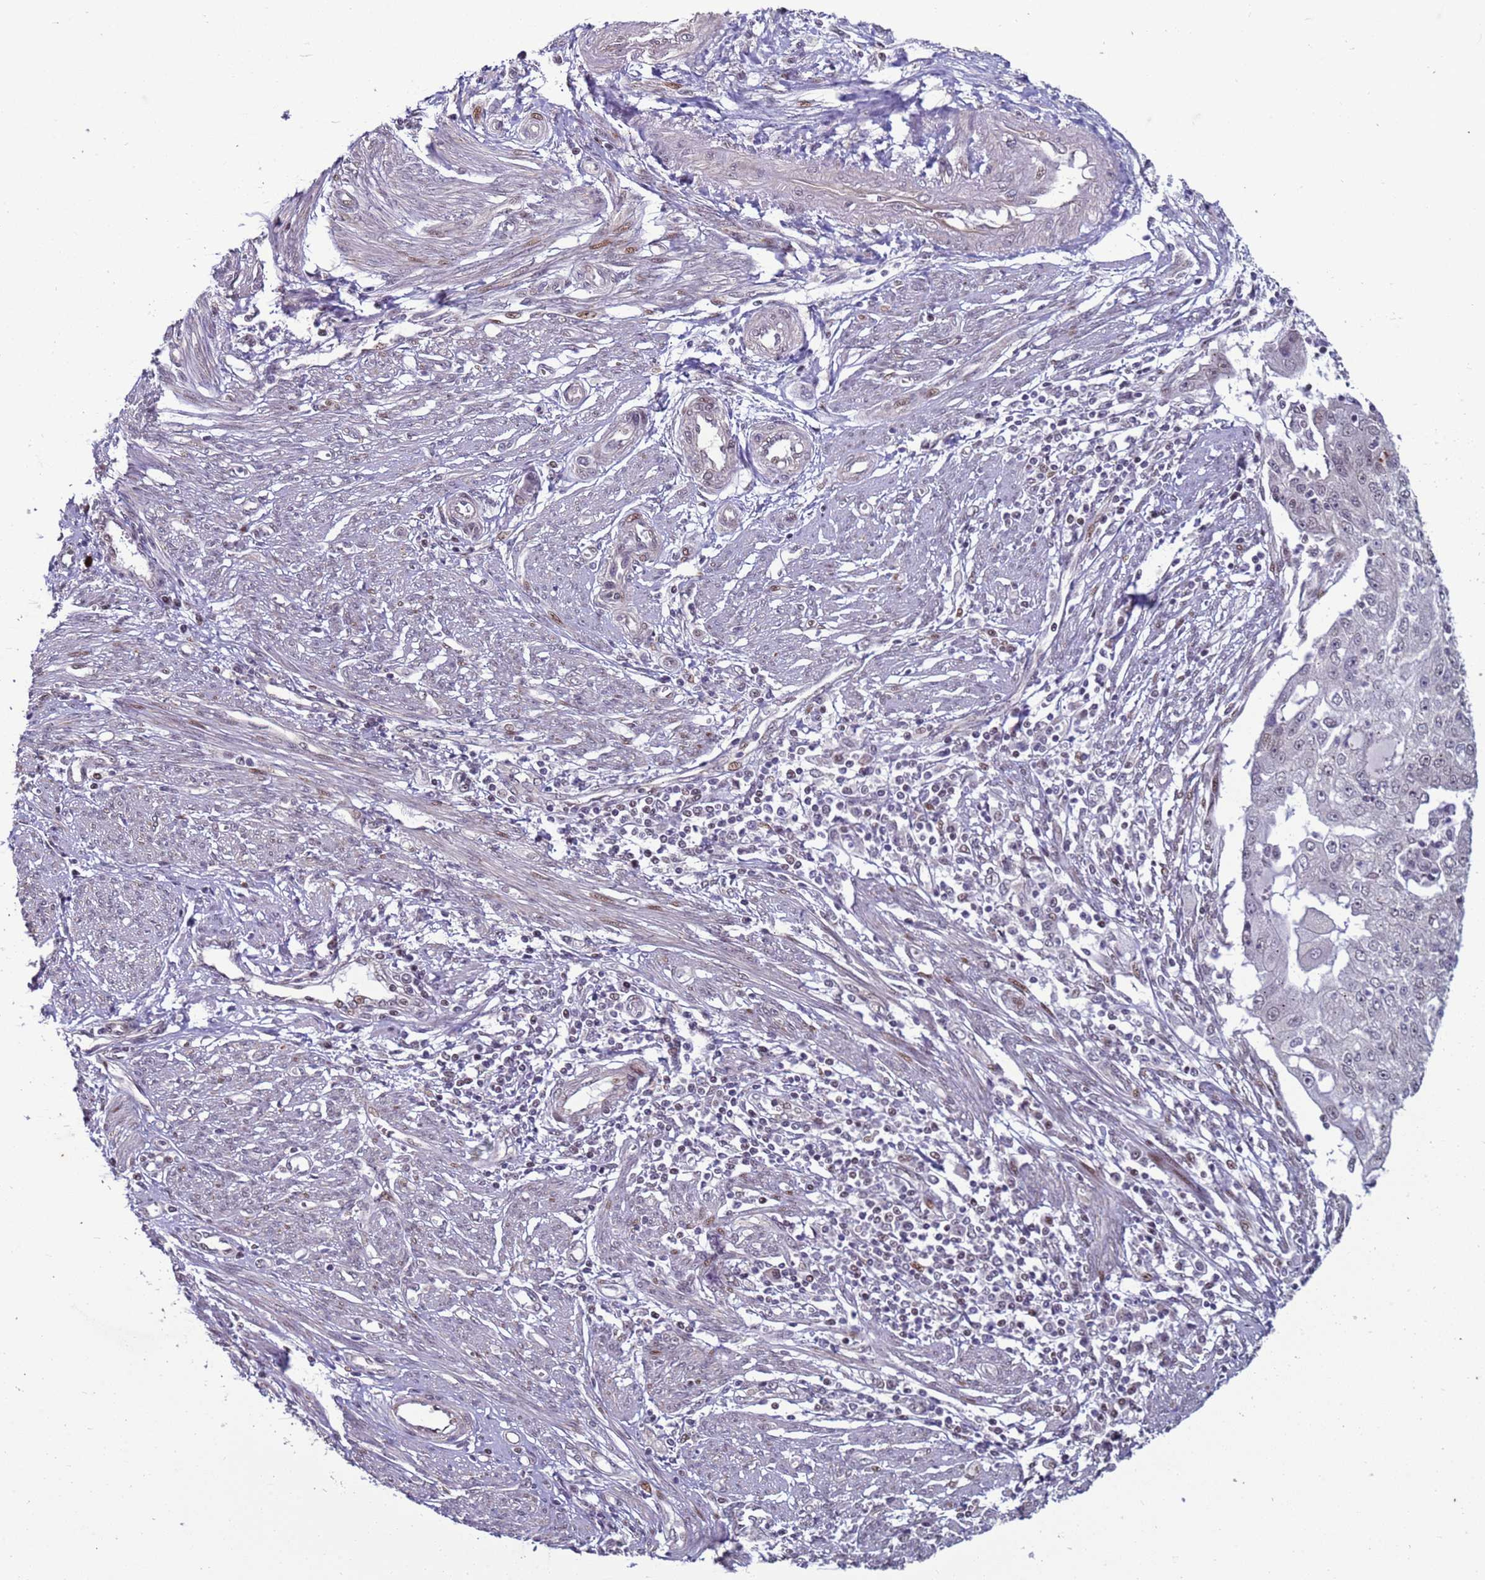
{"staining": {"intensity": "negative", "quantity": "none", "location": "none"}, "tissue": "endometrial cancer", "cell_type": "Tumor cells", "image_type": "cancer", "snomed": [{"axis": "morphology", "description": "Adenocarcinoma, NOS"}, {"axis": "topography", "description": "Endometrium"}], "caption": "Immunohistochemical staining of endometrial cancer demonstrates no significant positivity in tumor cells.", "gene": "SHC3", "patient": {"sex": "female", "age": 56}}